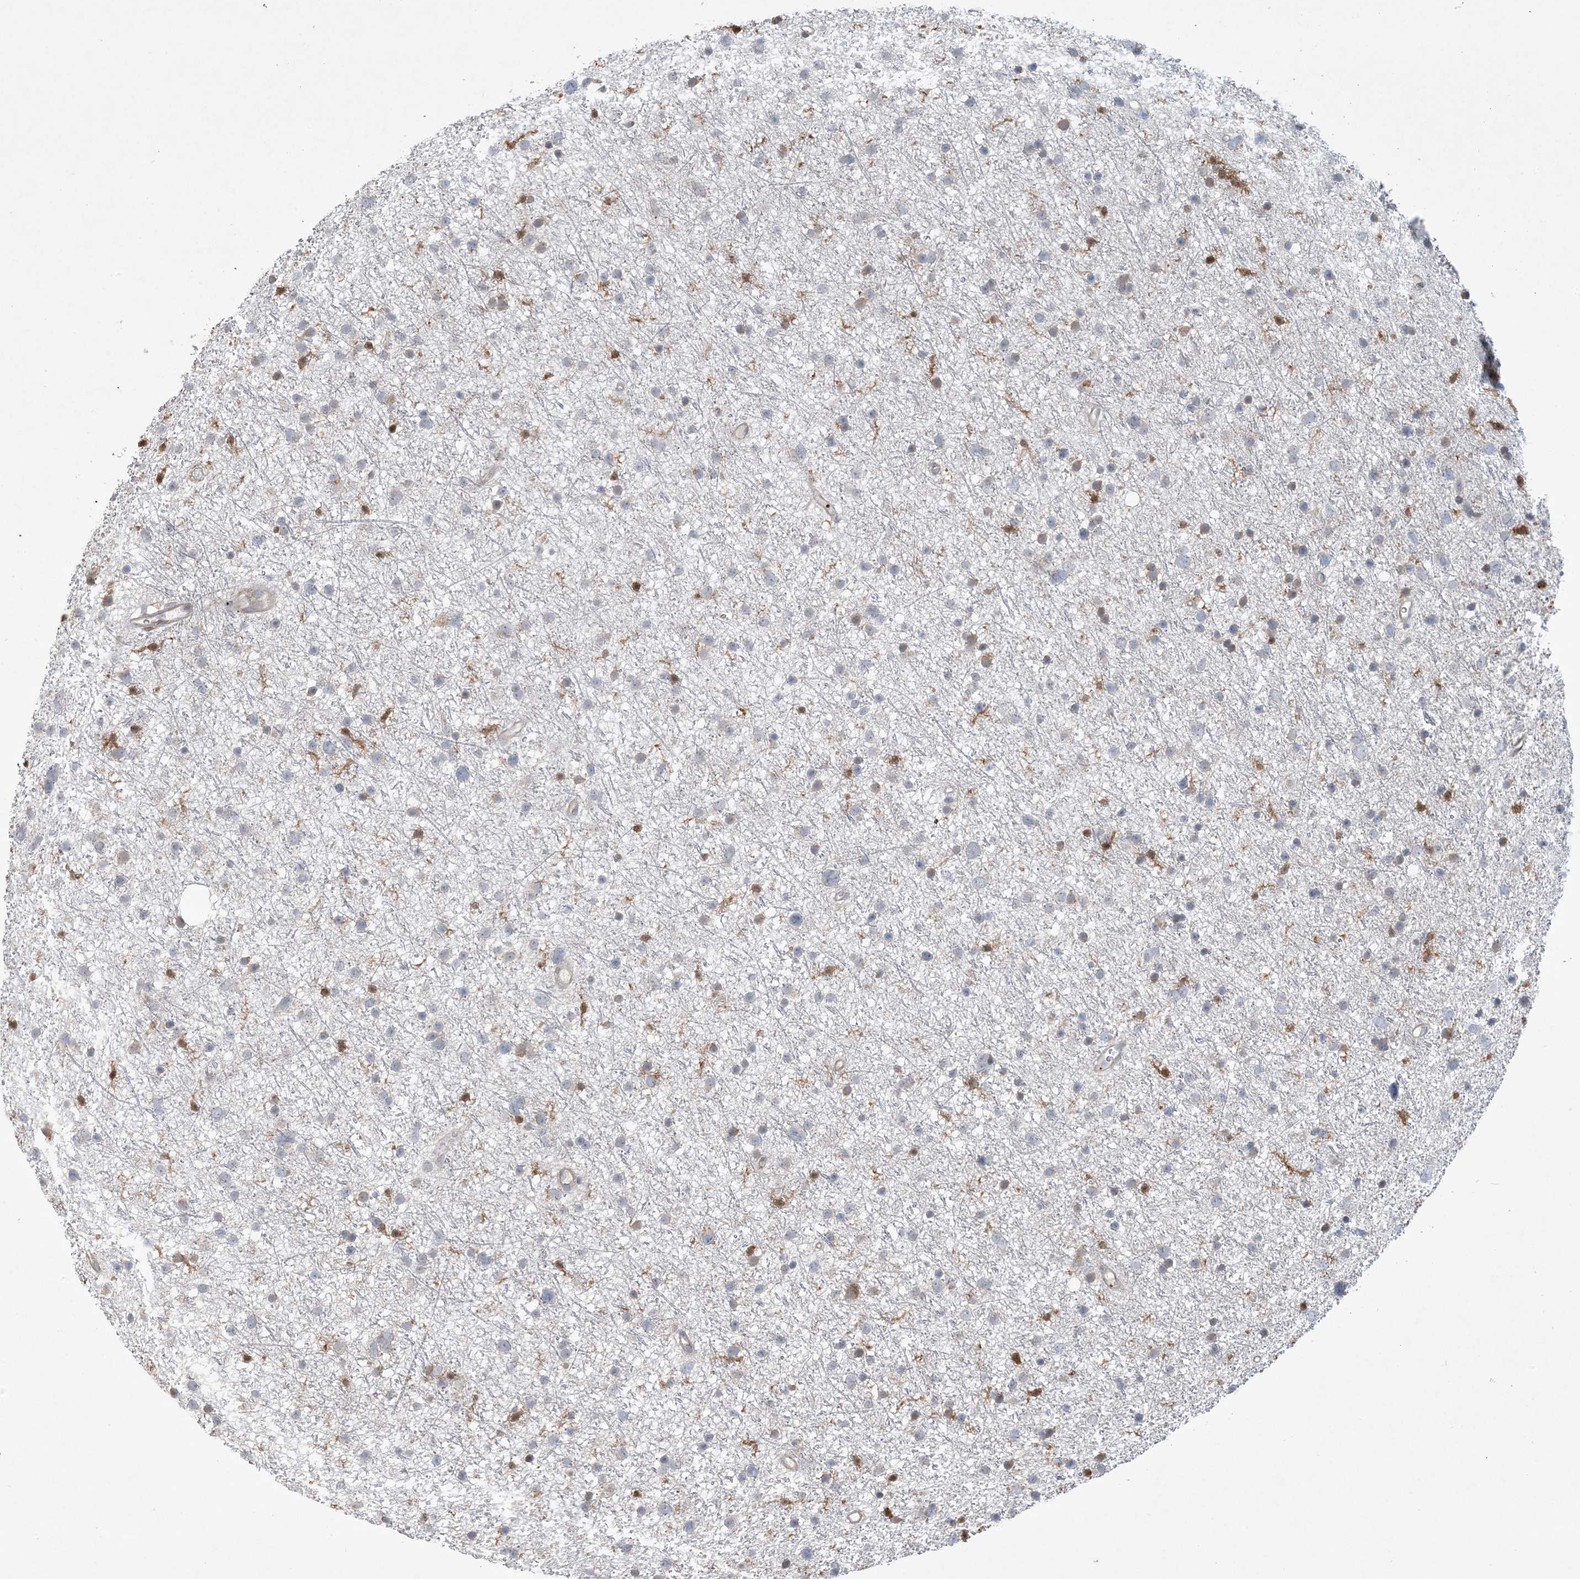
{"staining": {"intensity": "weak", "quantity": "<25%", "location": "cytoplasmic/membranous"}, "tissue": "glioma", "cell_type": "Tumor cells", "image_type": "cancer", "snomed": [{"axis": "morphology", "description": "Glioma, malignant, Low grade"}, {"axis": "topography", "description": "Cerebral cortex"}], "caption": "Immunohistochemical staining of malignant glioma (low-grade) exhibits no significant staining in tumor cells. (DAB IHC with hematoxylin counter stain).", "gene": "TMSB4X", "patient": {"sex": "female", "age": 39}}